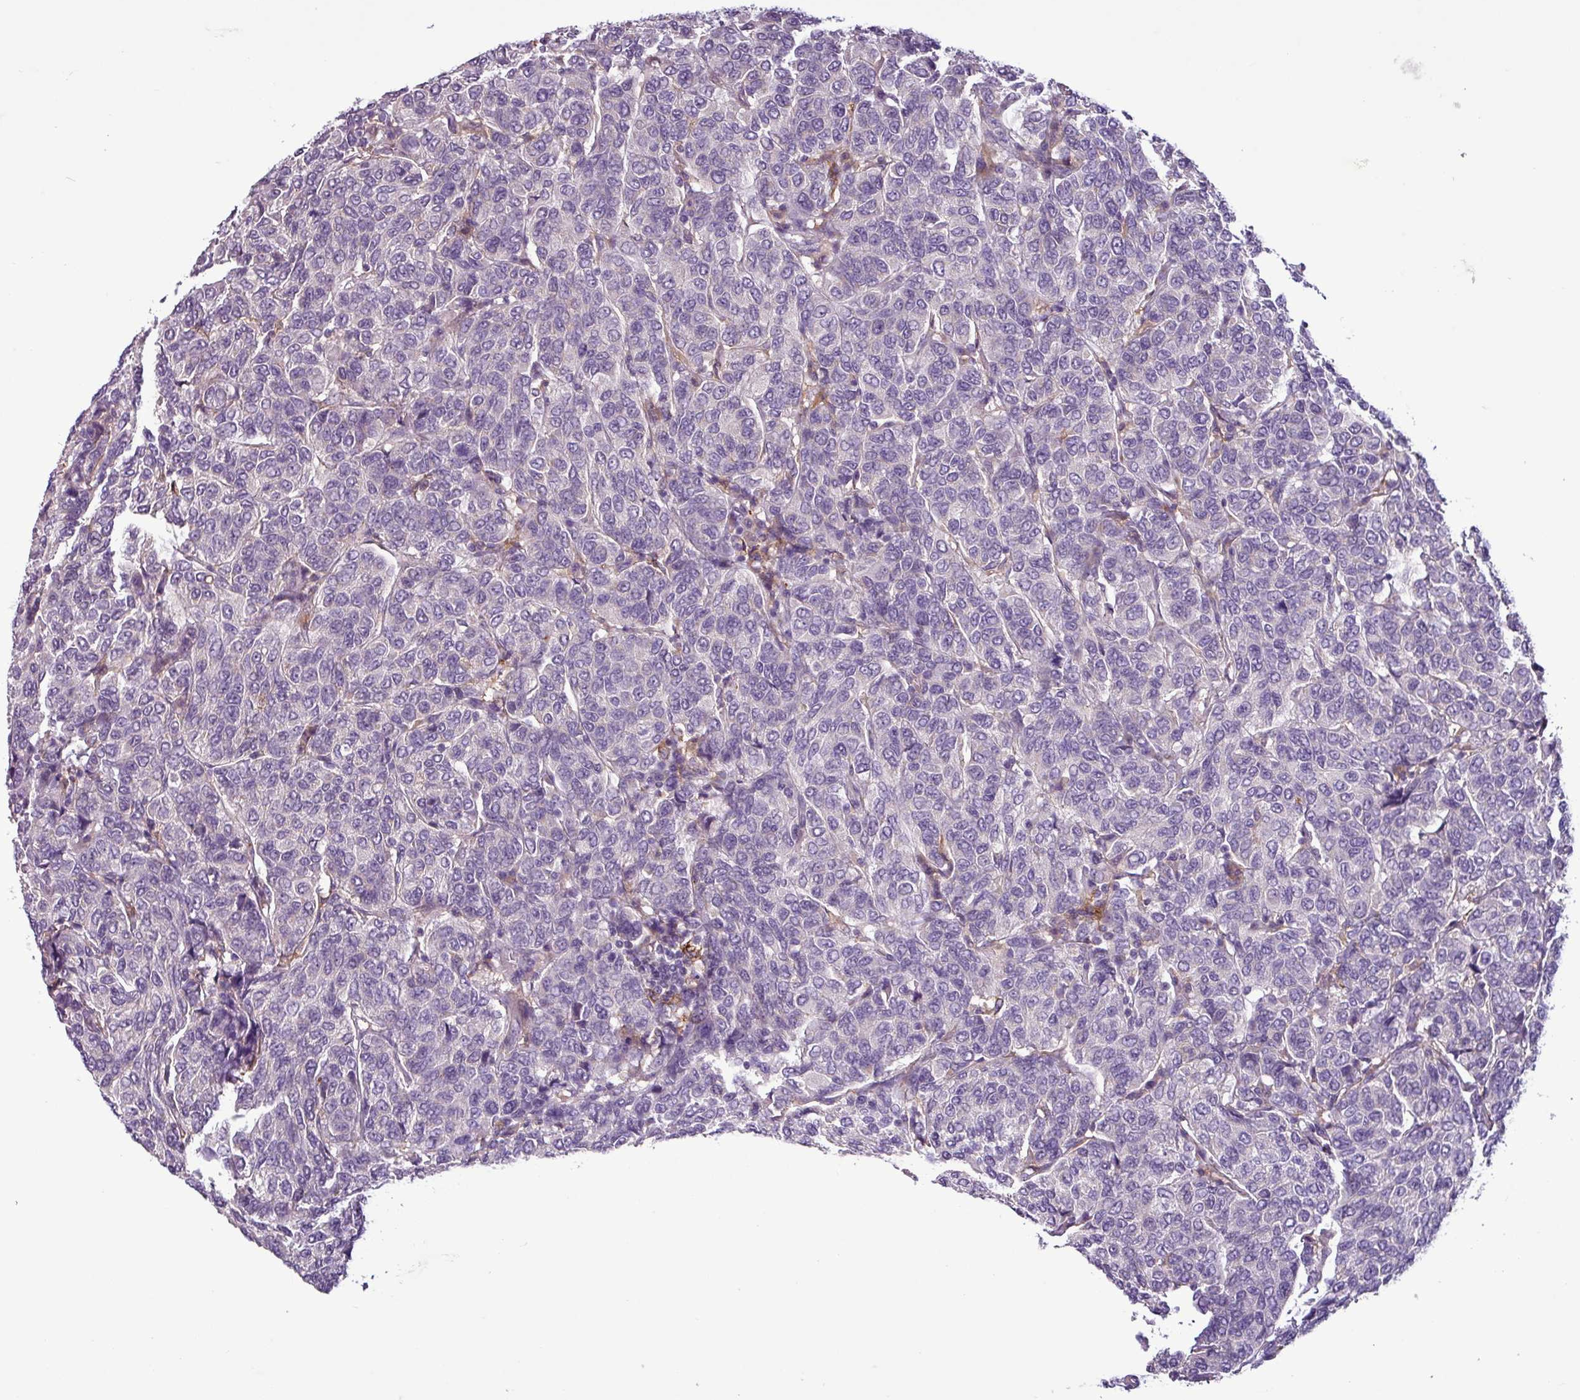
{"staining": {"intensity": "negative", "quantity": "none", "location": "none"}, "tissue": "breast cancer", "cell_type": "Tumor cells", "image_type": "cancer", "snomed": [{"axis": "morphology", "description": "Duct carcinoma"}, {"axis": "topography", "description": "Breast"}], "caption": "An image of human breast cancer is negative for staining in tumor cells. (DAB immunohistochemistry (IHC) visualized using brightfield microscopy, high magnification).", "gene": "C9orf24", "patient": {"sex": "female", "age": 55}}